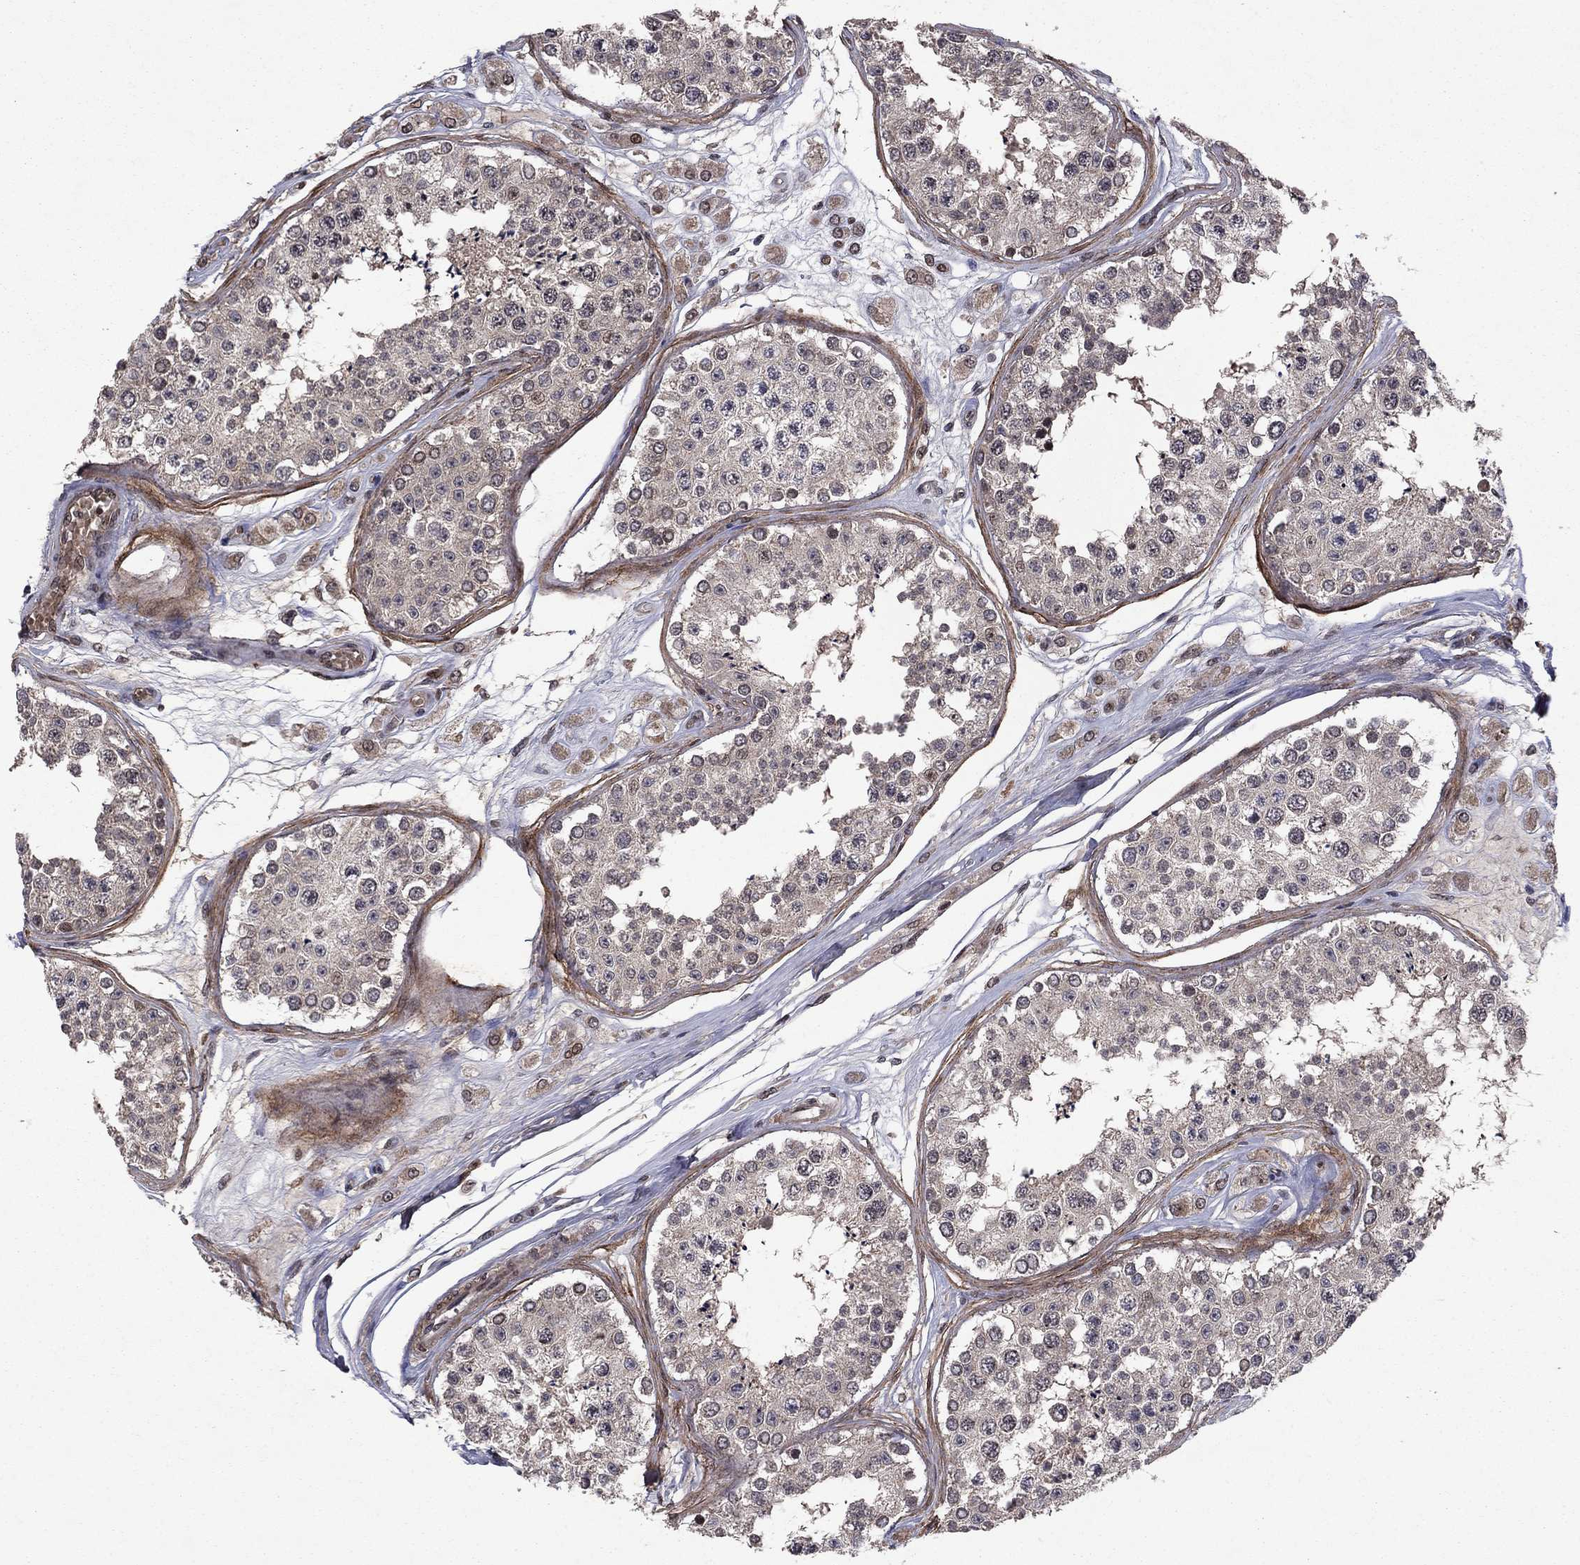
{"staining": {"intensity": "weak", "quantity": "<25%", "location": "cytoplasmic/membranous"}, "tissue": "testis", "cell_type": "Cells in seminiferous ducts", "image_type": "normal", "snomed": [{"axis": "morphology", "description": "Normal tissue, NOS"}, {"axis": "topography", "description": "Testis"}], "caption": "This is a histopathology image of immunohistochemistry (IHC) staining of normal testis, which shows no staining in cells in seminiferous ducts.", "gene": "SORBS1", "patient": {"sex": "male", "age": 25}}